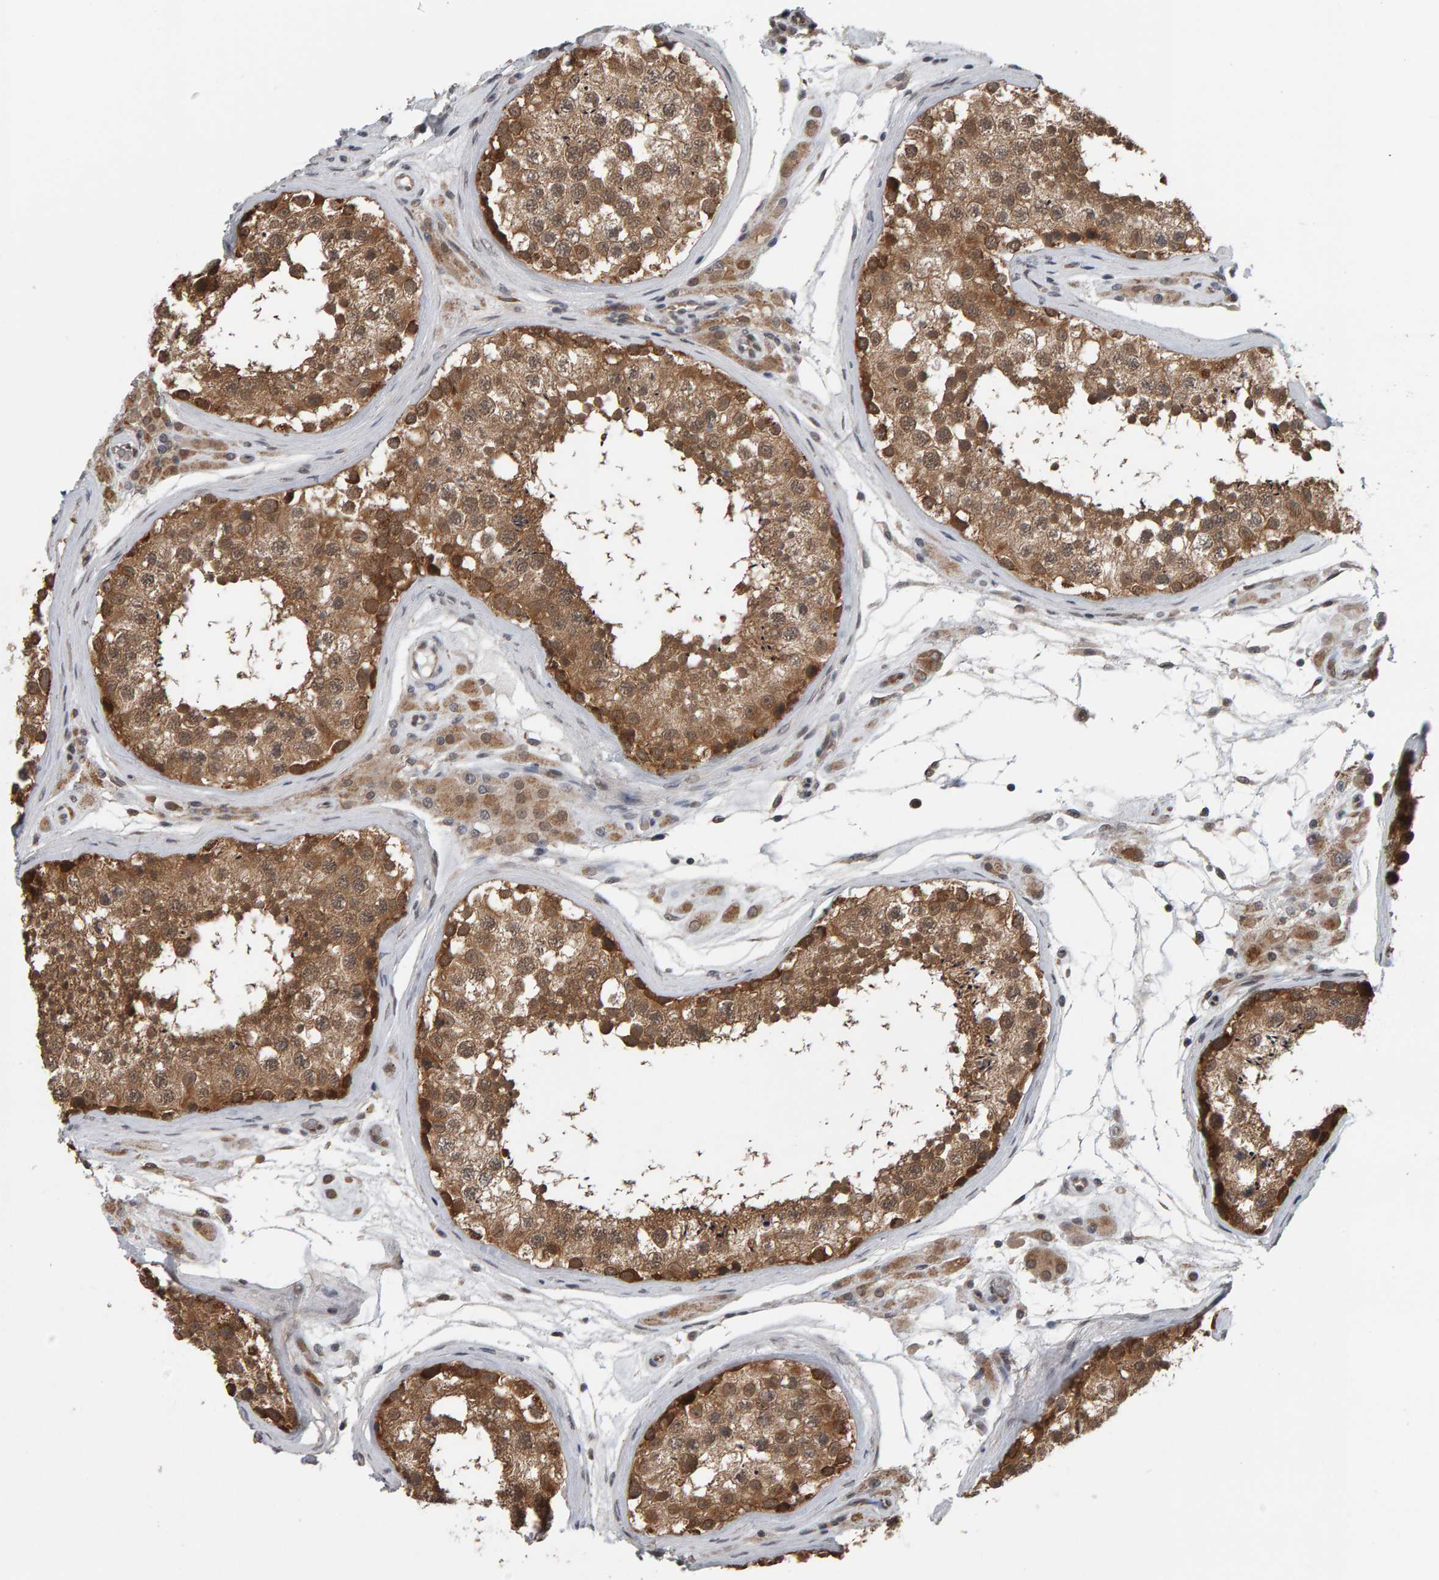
{"staining": {"intensity": "moderate", "quantity": ">75%", "location": "cytoplasmic/membranous,nuclear"}, "tissue": "testis", "cell_type": "Cells in seminiferous ducts", "image_type": "normal", "snomed": [{"axis": "morphology", "description": "Normal tissue, NOS"}, {"axis": "topography", "description": "Testis"}], "caption": "This is an image of immunohistochemistry staining of benign testis, which shows moderate positivity in the cytoplasmic/membranous,nuclear of cells in seminiferous ducts.", "gene": "COASY", "patient": {"sex": "male", "age": 46}}